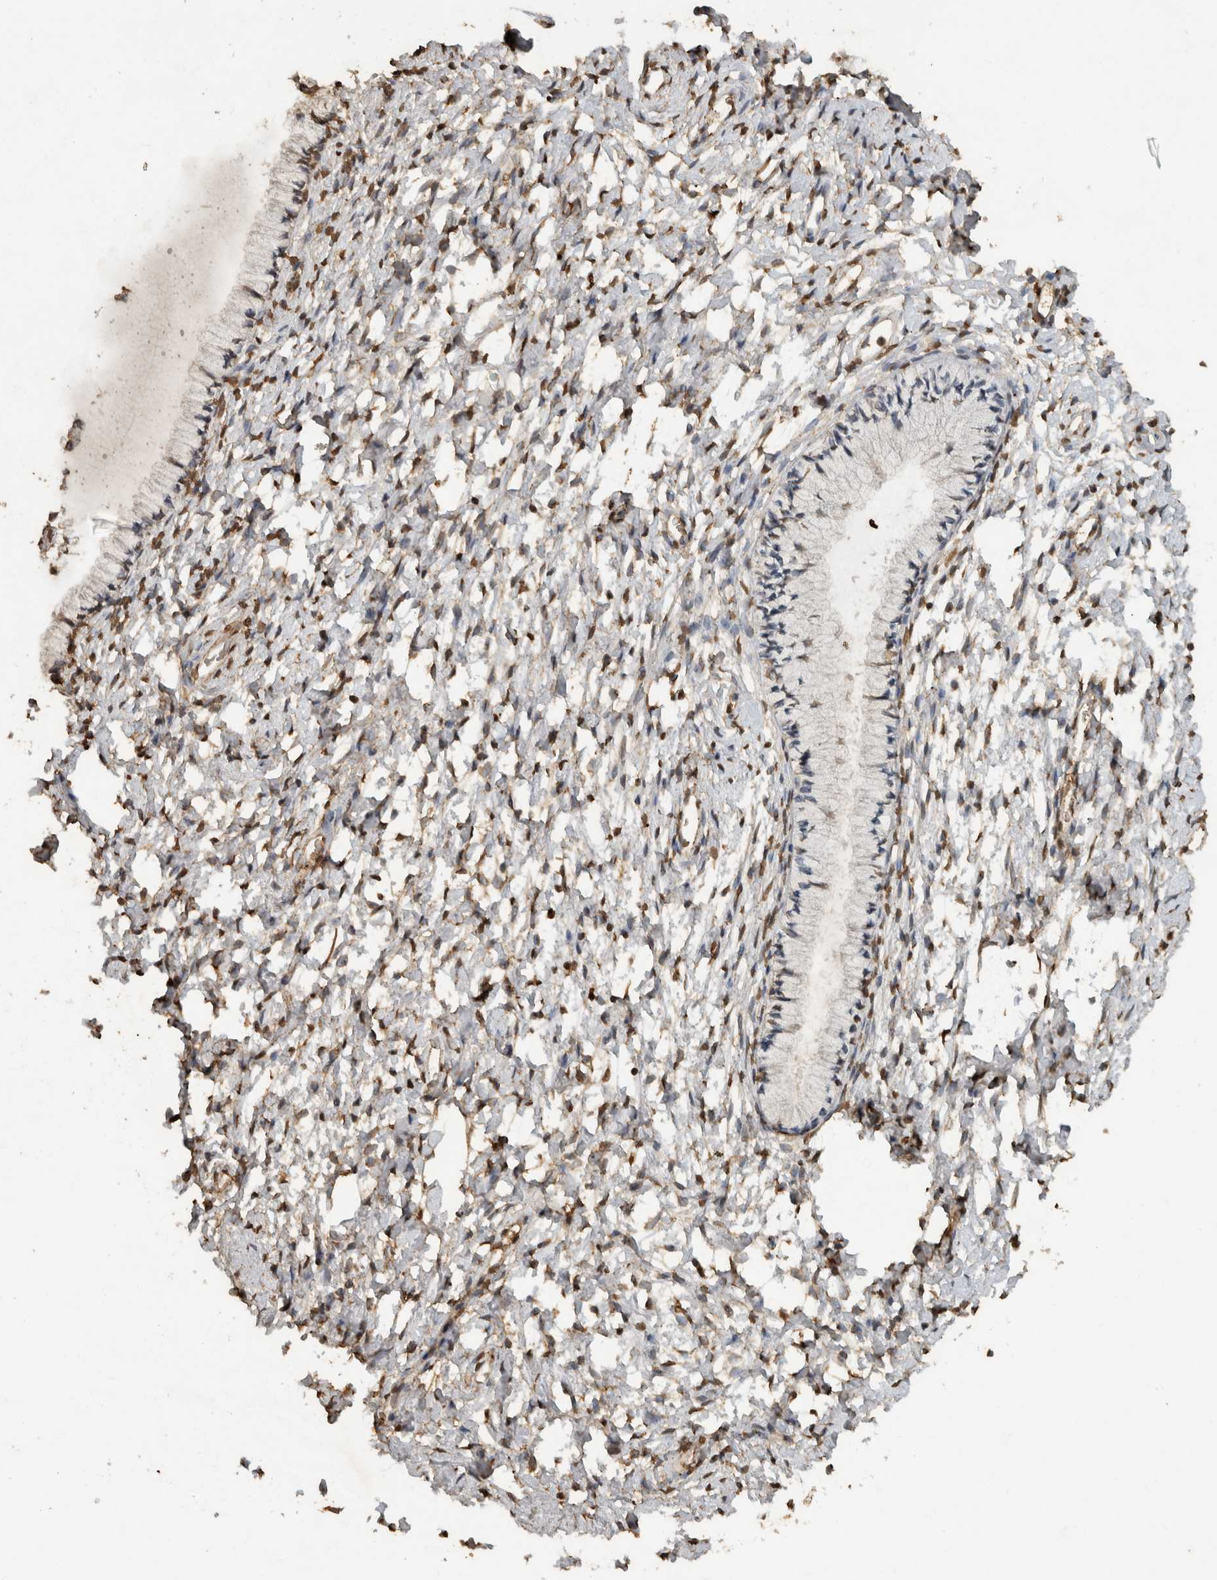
{"staining": {"intensity": "weak", "quantity": "<25%", "location": "cytoplasmic/membranous,nuclear"}, "tissue": "cervix", "cell_type": "Glandular cells", "image_type": "normal", "snomed": [{"axis": "morphology", "description": "Normal tissue, NOS"}, {"axis": "topography", "description": "Cervix"}], "caption": "Immunohistochemistry (IHC) image of normal cervix: cervix stained with DAB (3,3'-diaminobenzidine) displays no significant protein expression in glandular cells.", "gene": "HAND2", "patient": {"sex": "female", "age": 72}}